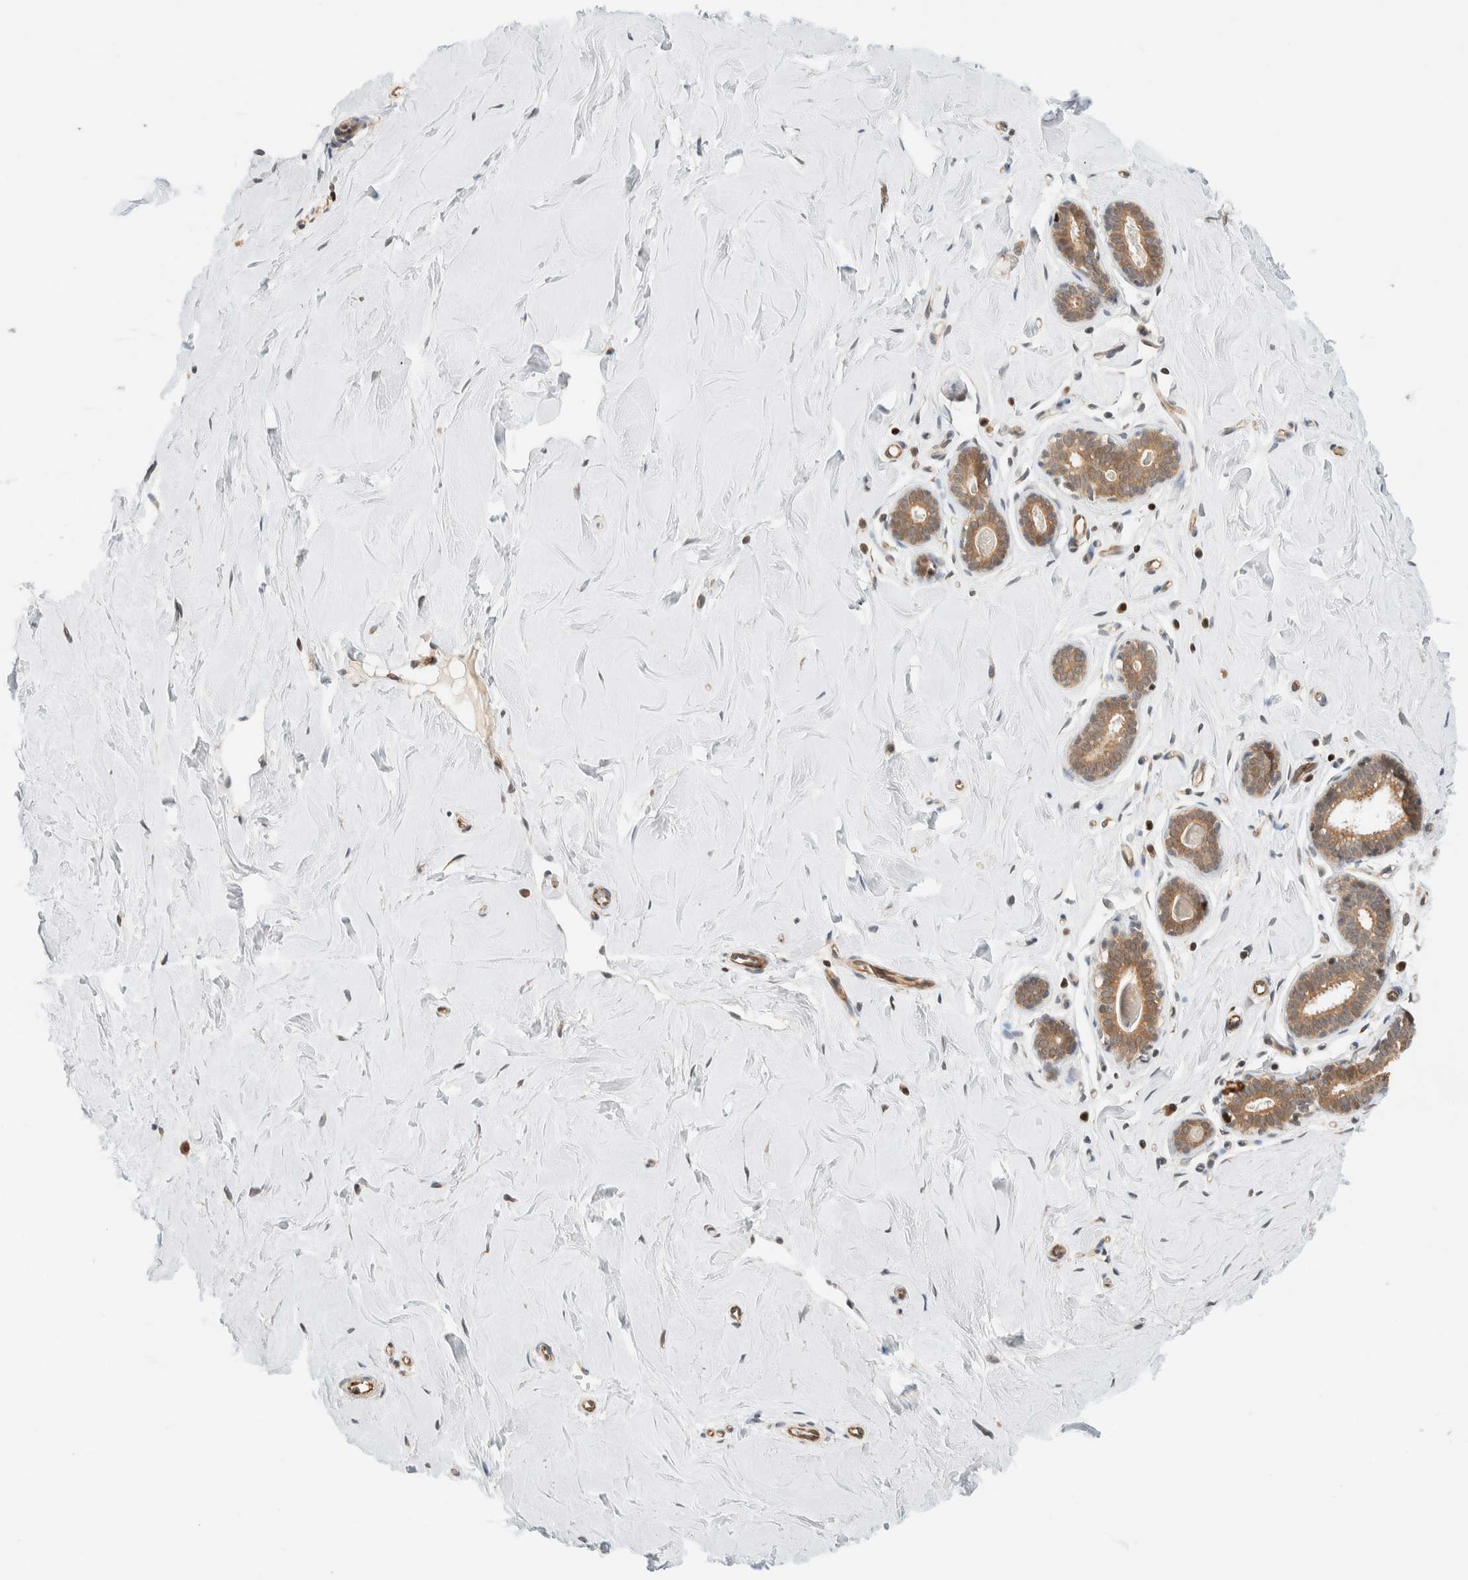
{"staining": {"intensity": "negative", "quantity": "none", "location": "none"}, "tissue": "breast", "cell_type": "Adipocytes", "image_type": "normal", "snomed": [{"axis": "morphology", "description": "Normal tissue, NOS"}, {"axis": "topography", "description": "Breast"}], "caption": "This is an IHC photomicrograph of unremarkable human breast. There is no expression in adipocytes.", "gene": "C8orf76", "patient": {"sex": "female", "age": 23}}